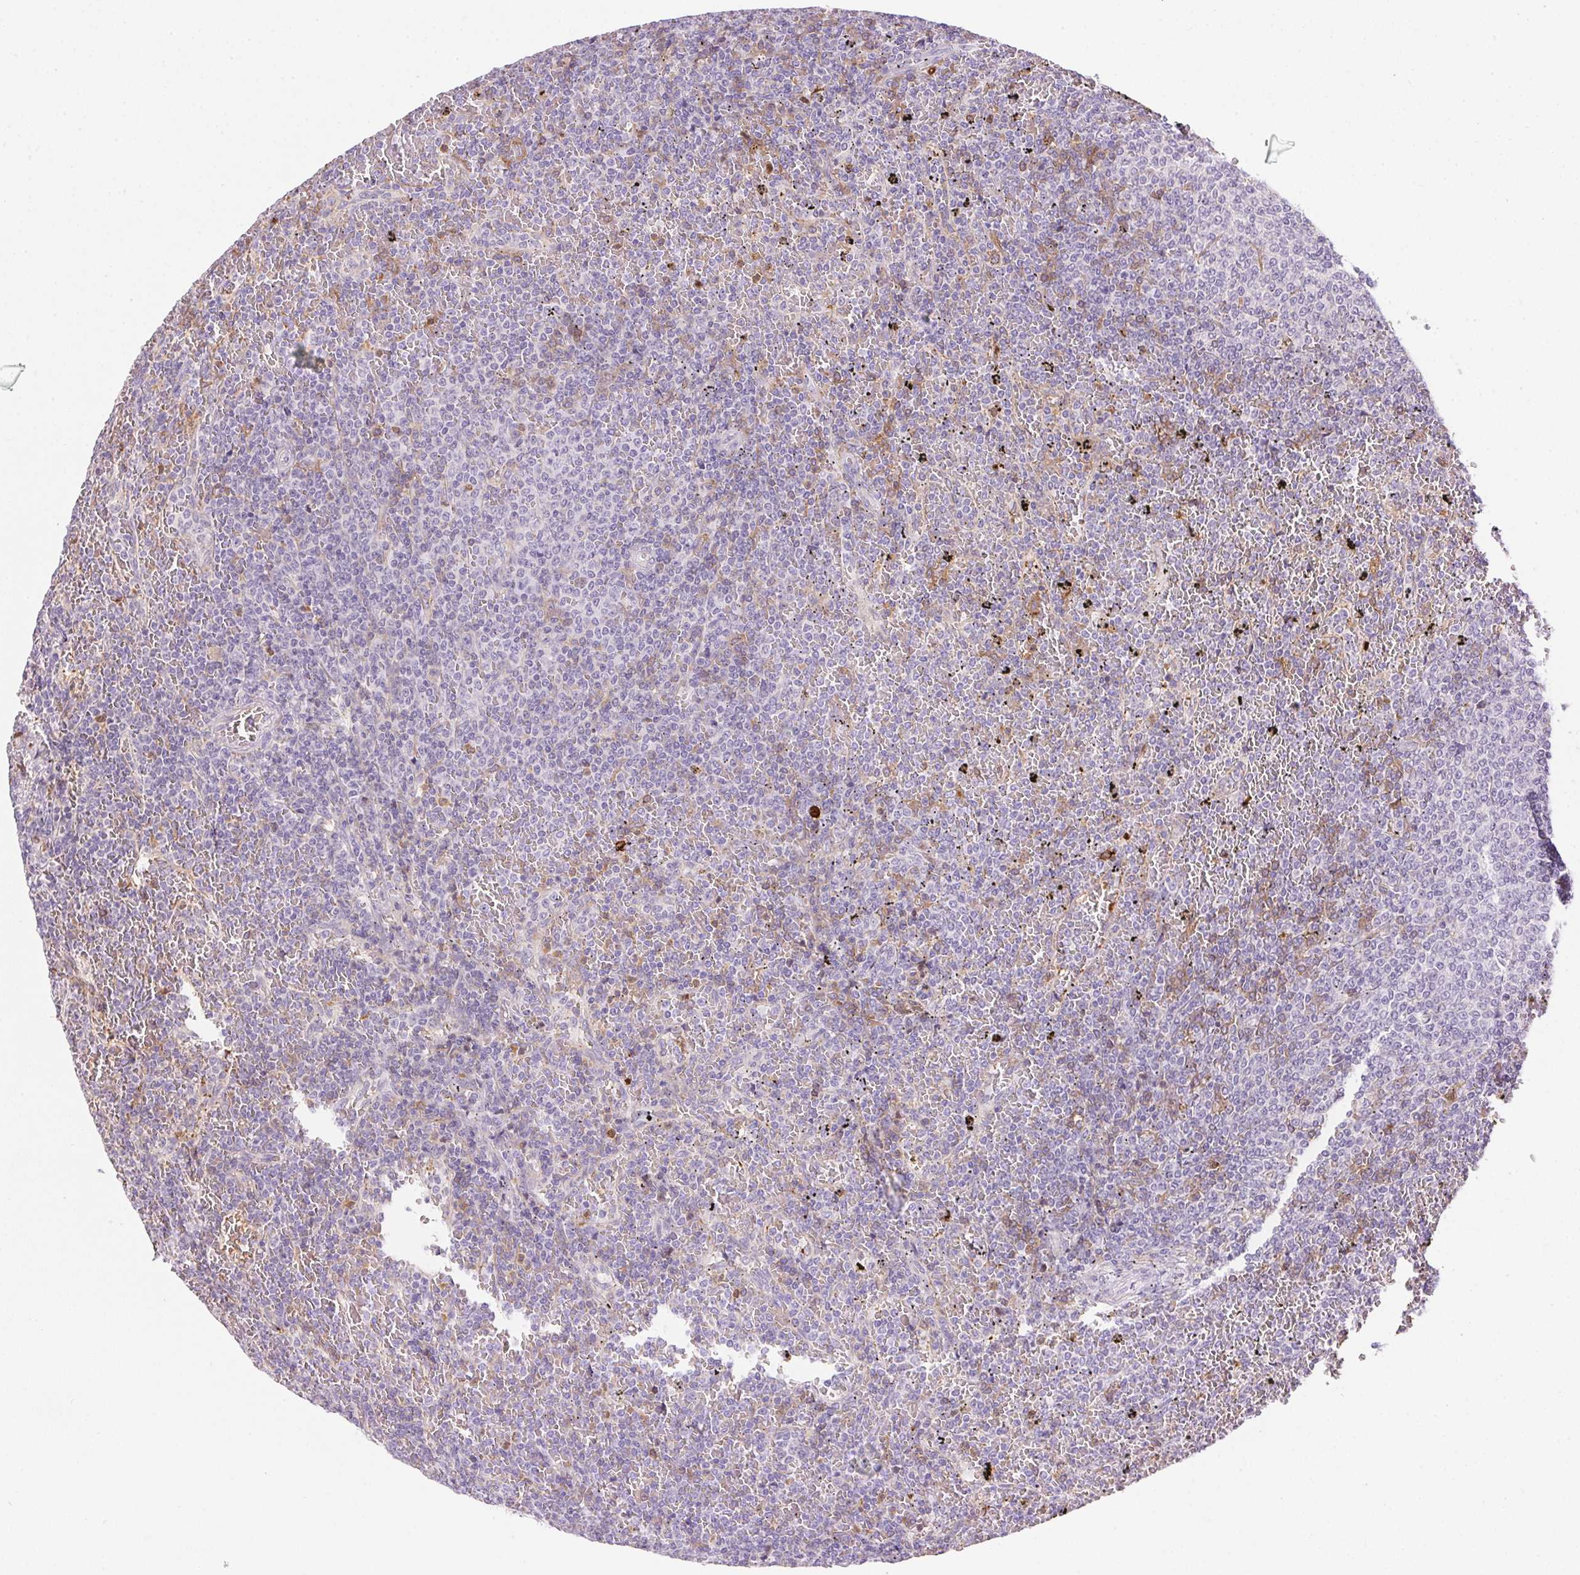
{"staining": {"intensity": "negative", "quantity": "none", "location": "none"}, "tissue": "lymphoma", "cell_type": "Tumor cells", "image_type": "cancer", "snomed": [{"axis": "morphology", "description": "Malignant lymphoma, non-Hodgkin's type, Low grade"}, {"axis": "topography", "description": "Spleen"}], "caption": "Photomicrograph shows no significant protein positivity in tumor cells of malignant lymphoma, non-Hodgkin's type (low-grade).", "gene": "ORM1", "patient": {"sex": "female", "age": 77}}